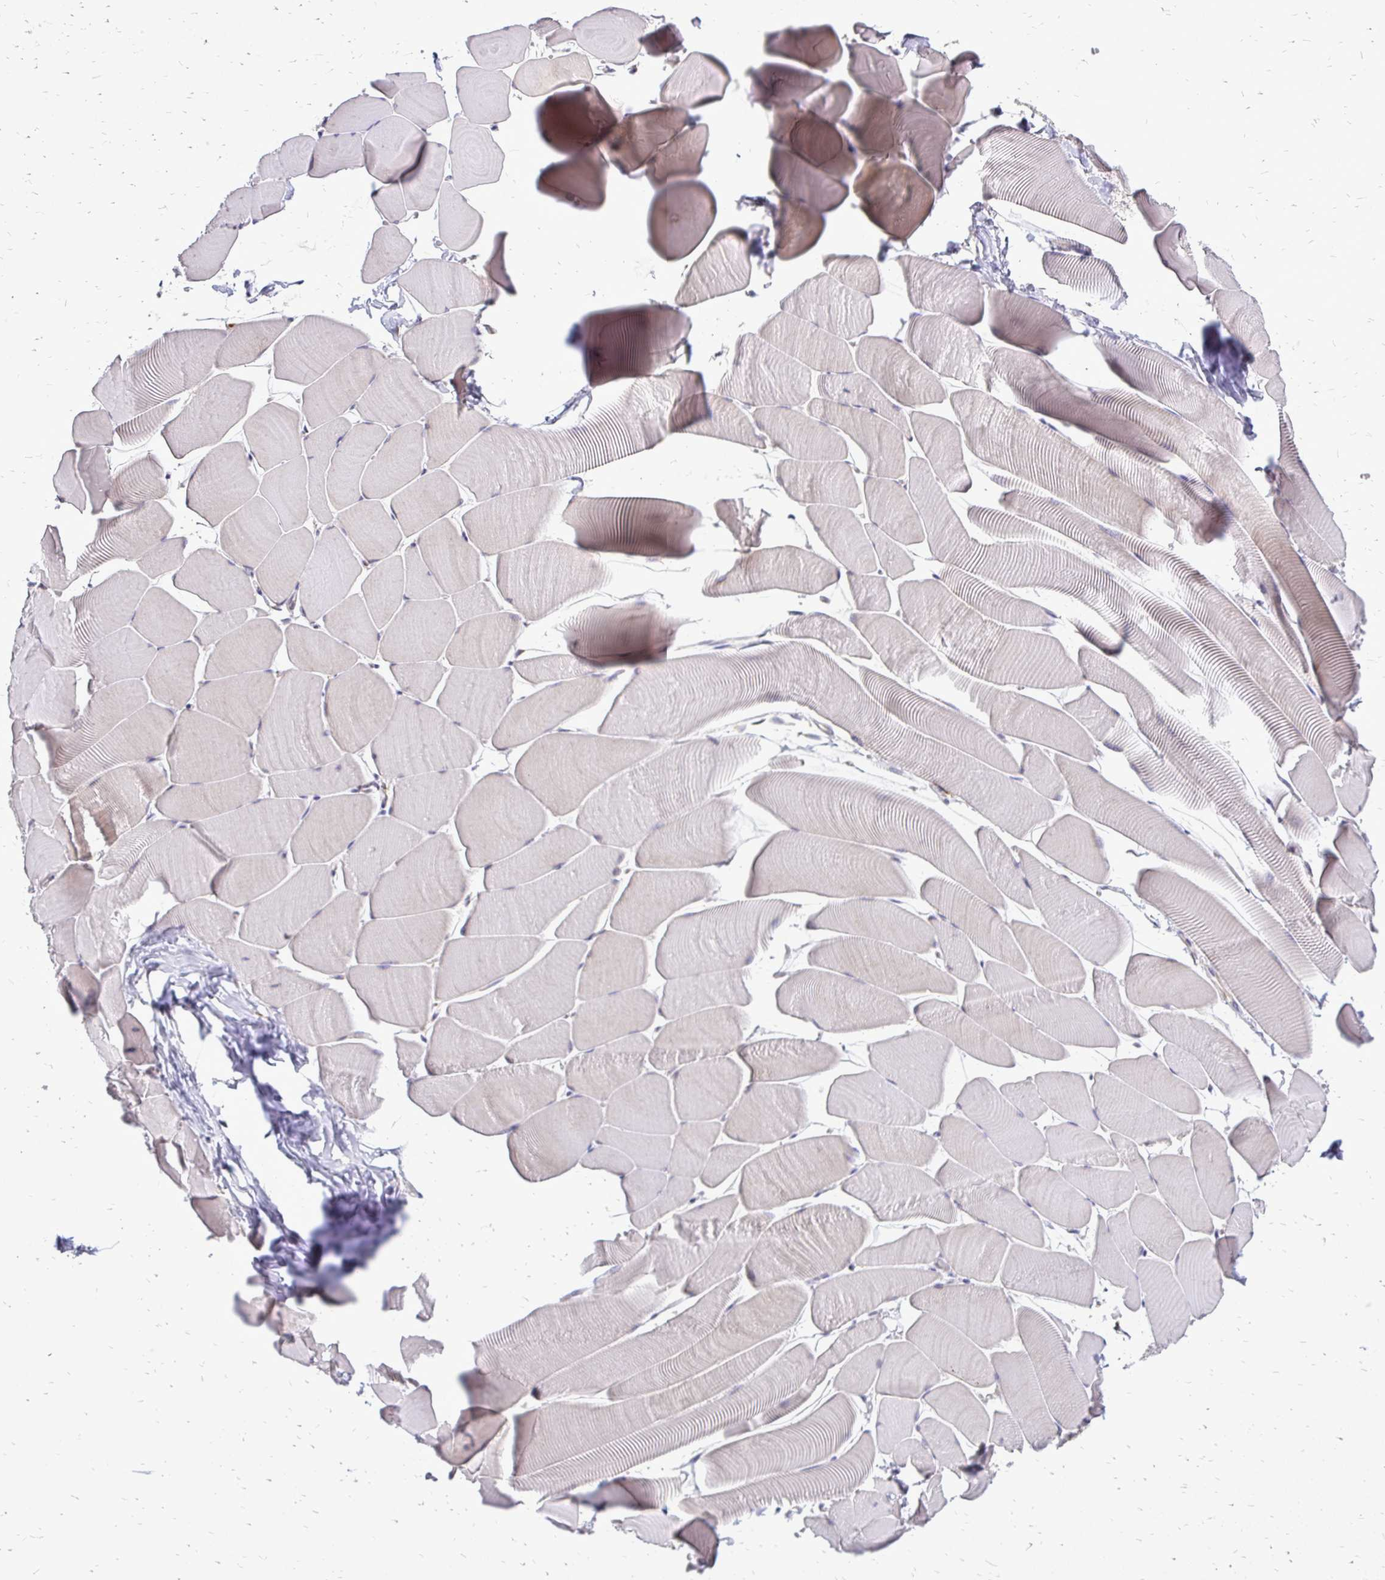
{"staining": {"intensity": "negative", "quantity": "none", "location": "none"}, "tissue": "skeletal muscle", "cell_type": "Myocytes", "image_type": "normal", "snomed": [{"axis": "morphology", "description": "Normal tissue, NOS"}, {"axis": "topography", "description": "Skeletal muscle"}], "caption": "Immunohistochemistry of normal human skeletal muscle reveals no staining in myocytes.", "gene": "RPS3", "patient": {"sex": "male", "age": 25}}